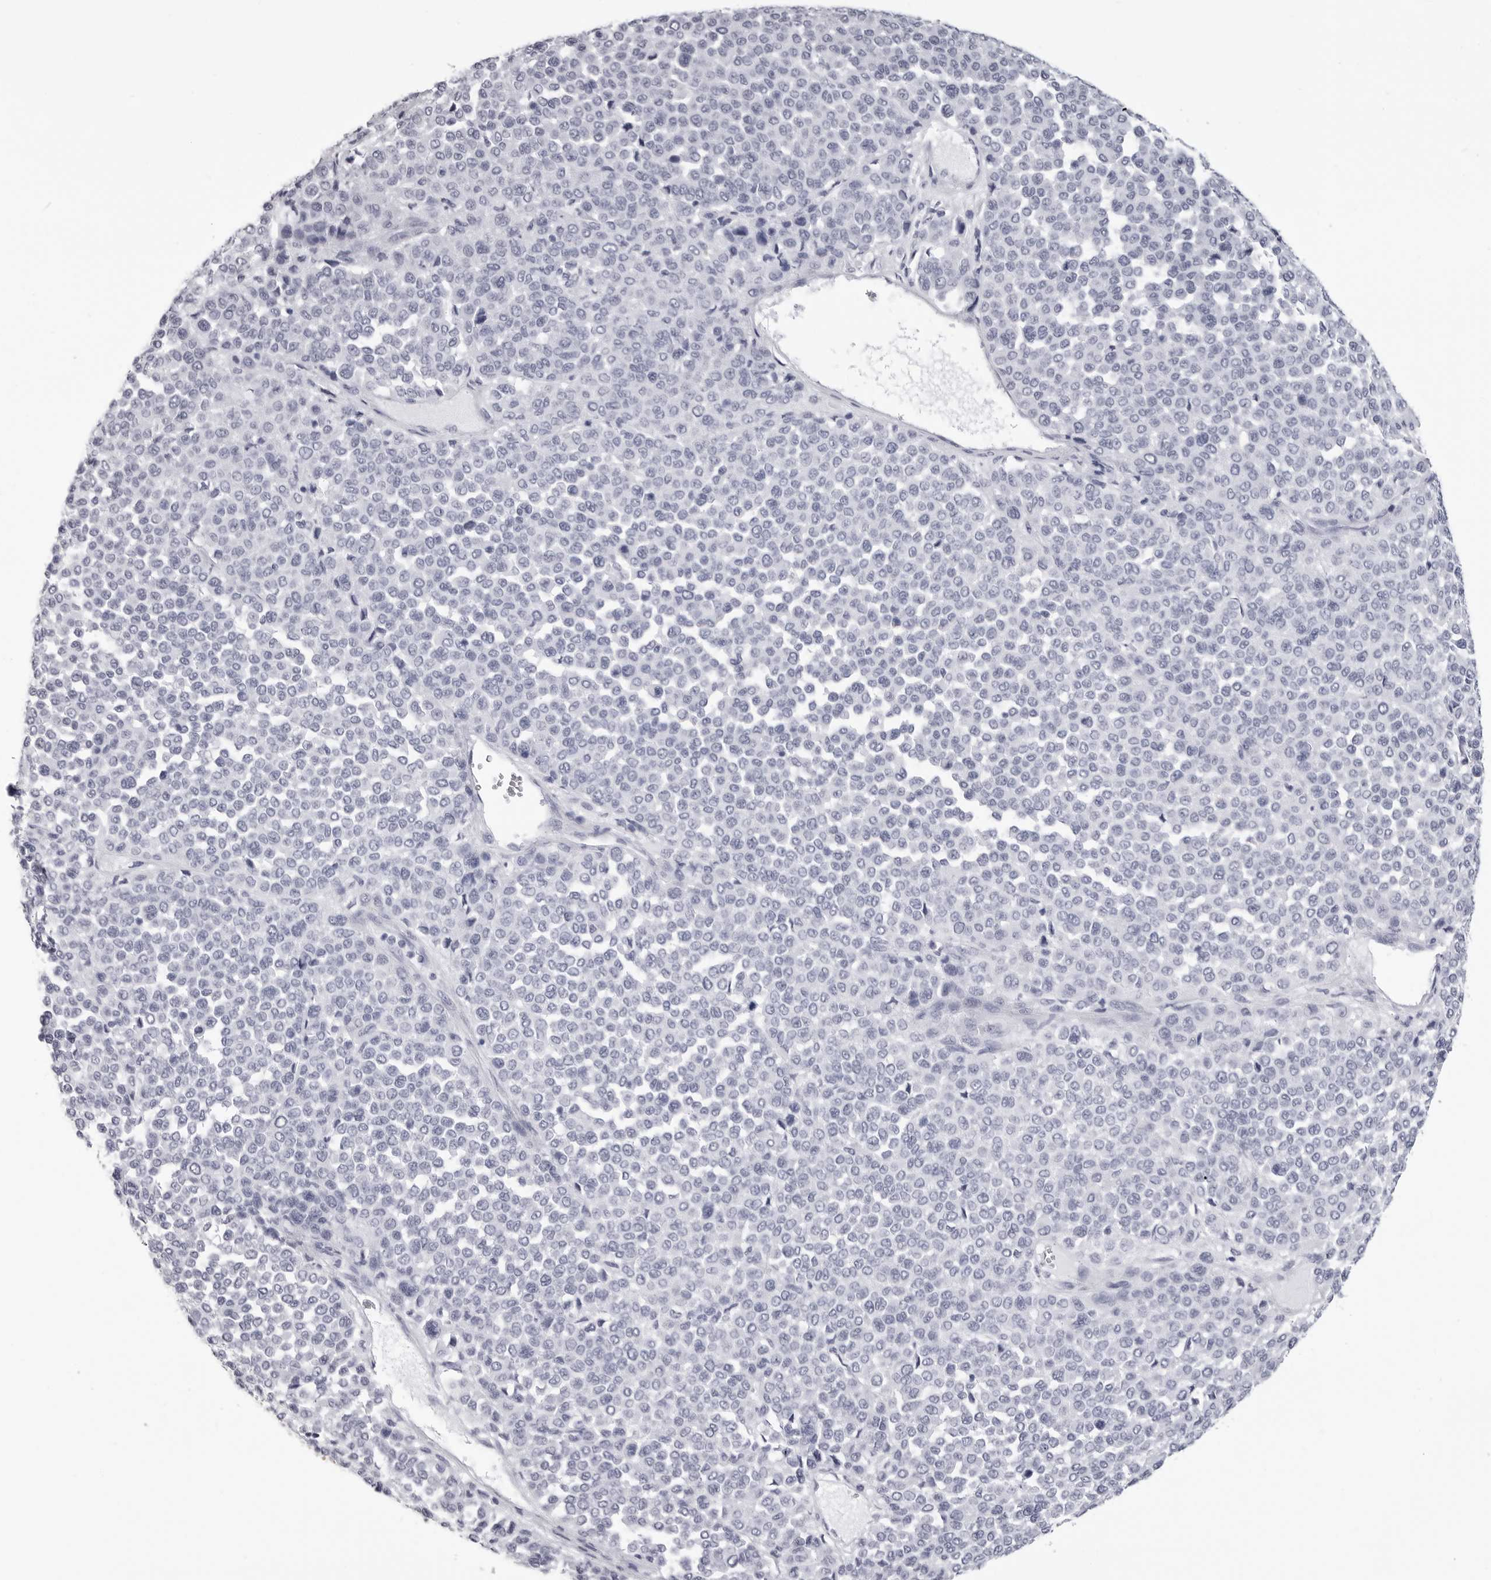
{"staining": {"intensity": "negative", "quantity": "none", "location": "none"}, "tissue": "melanoma", "cell_type": "Tumor cells", "image_type": "cancer", "snomed": [{"axis": "morphology", "description": "Malignant melanoma, Metastatic site"}, {"axis": "topography", "description": "Pancreas"}], "caption": "Immunohistochemical staining of melanoma reveals no significant staining in tumor cells. The staining is performed using DAB (3,3'-diaminobenzidine) brown chromogen with nuclei counter-stained in using hematoxylin.", "gene": "LGALS4", "patient": {"sex": "female", "age": 30}}